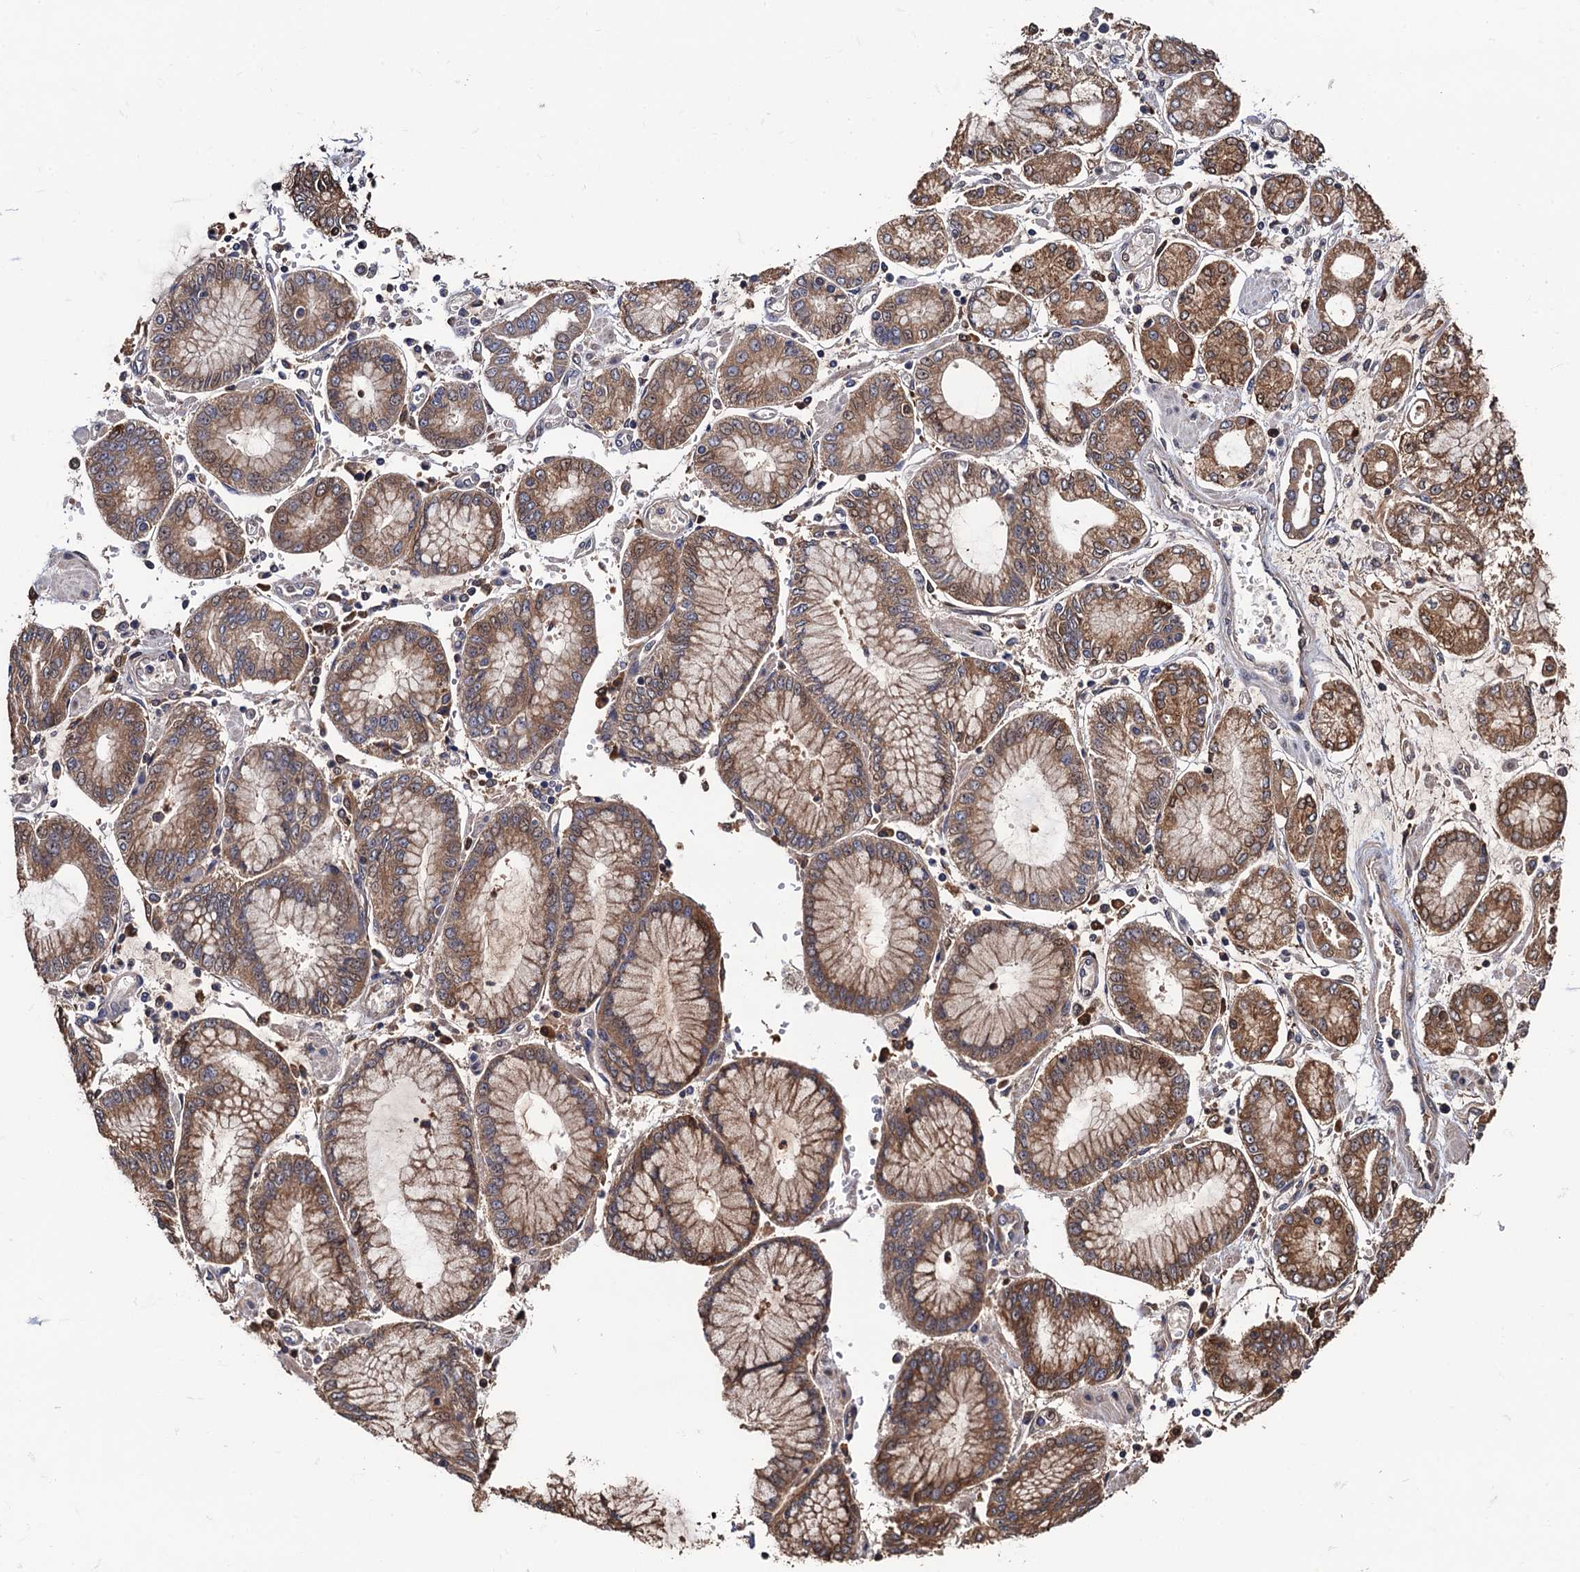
{"staining": {"intensity": "moderate", "quantity": ">75%", "location": "cytoplasmic/membranous"}, "tissue": "stomach cancer", "cell_type": "Tumor cells", "image_type": "cancer", "snomed": [{"axis": "morphology", "description": "Adenocarcinoma, NOS"}, {"axis": "topography", "description": "Stomach"}], "caption": "The image exhibits a brown stain indicating the presence of a protein in the cytoplasmic/membranous of tumor cells in stomach cancer (adenocarcinoma).", "gene": "RGS11", "patient": {"sex": "male", "age": 76}}